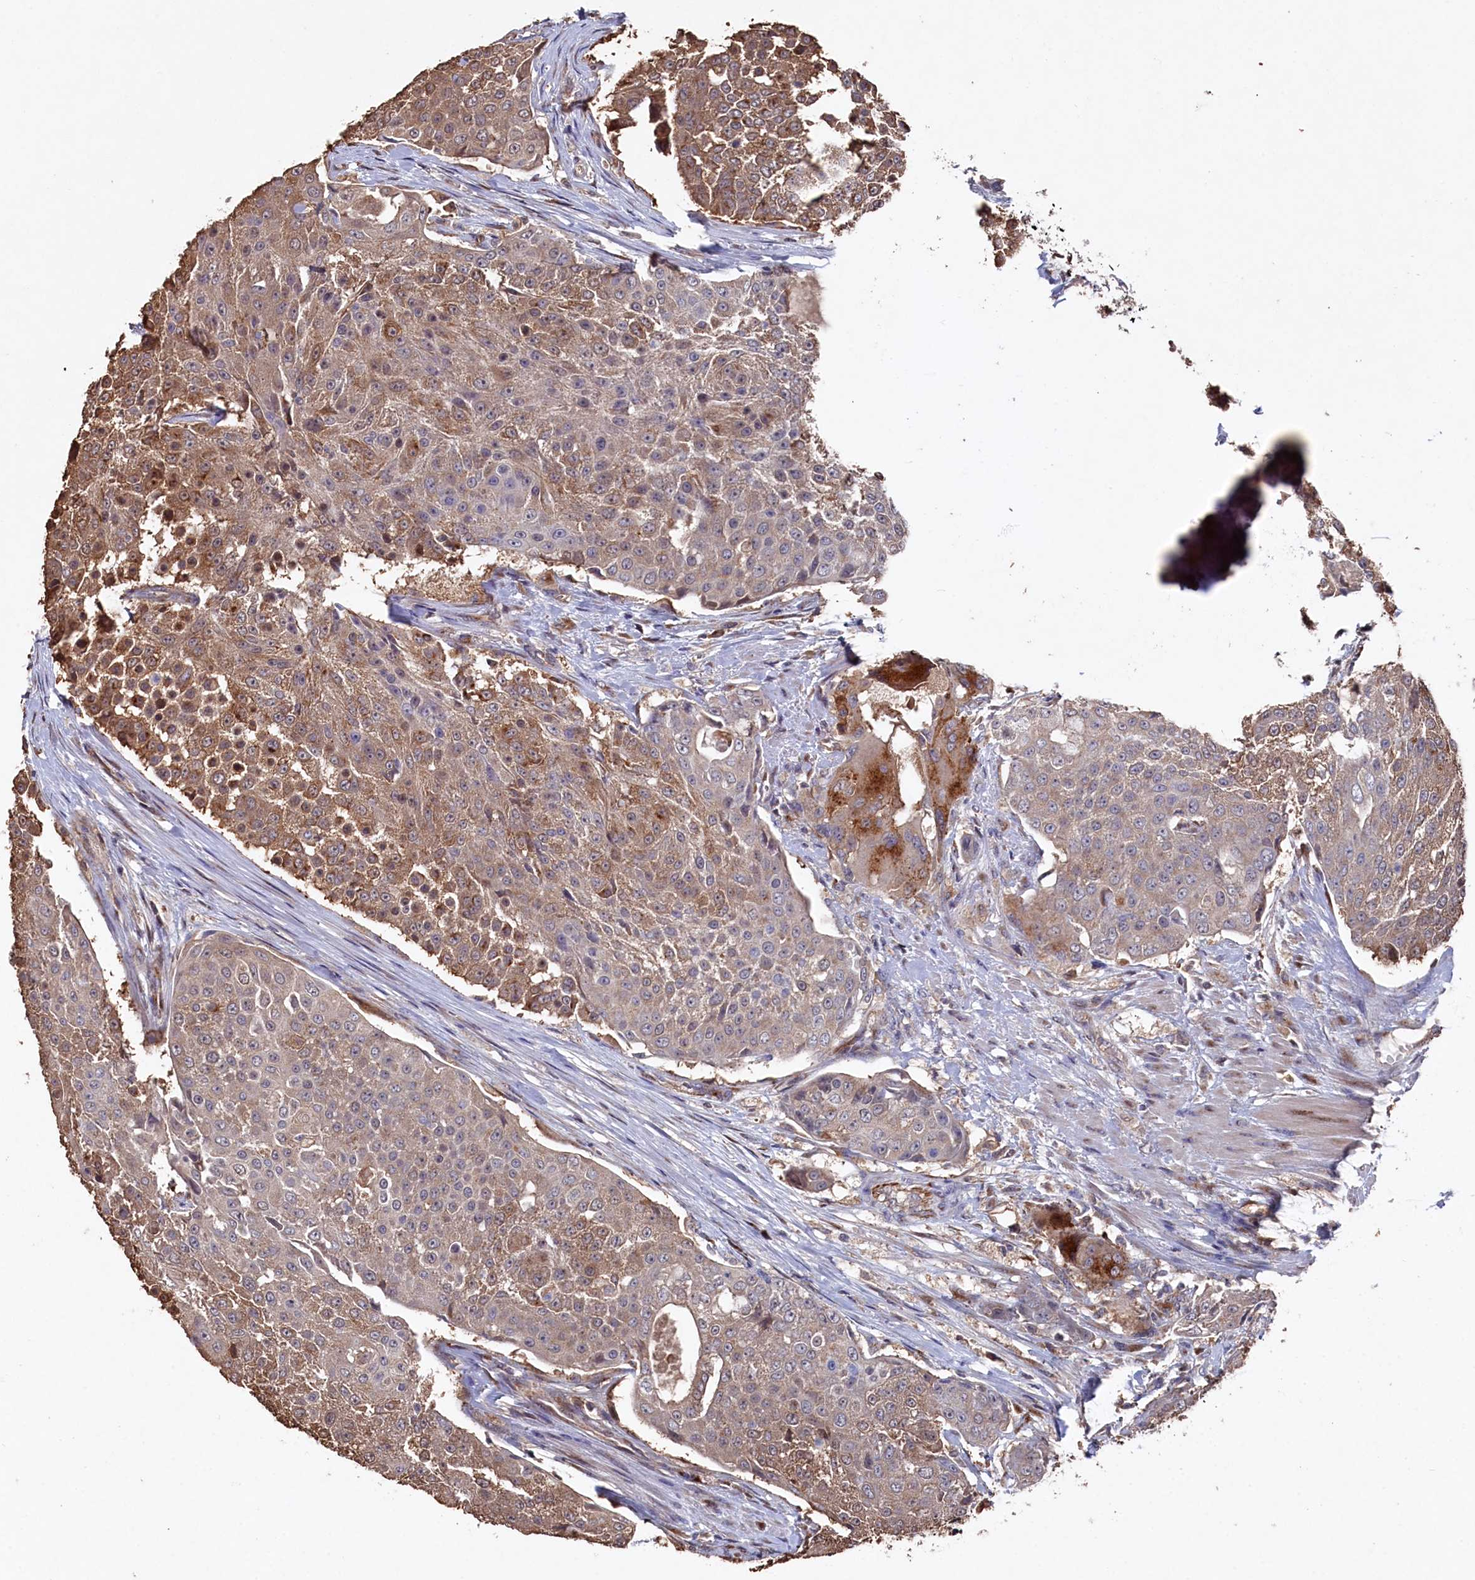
{"staining": {"intensity": "moderate", "quantity": "25%-75%", "location": "cytoplasmic/membranous"}, "tissue": "urothelial cancer", "cell_type": "Tumor cells", "image_type": "cancer", "snomed": [{"axis": "morphology", "description": "Urothelial carcinoma, High grade"}, {"axis": "topography", "description": "Urinary bladder"}], "caption": "Immunohistochemical staining of human urothelial carcinoma (high-grade) reveals moderate cytoplasmic/membranous protein positivity in approximately 25%-75% of tumor cells.", "gene": "NAA60", "patient": {"sex": "female", "age": 63}}